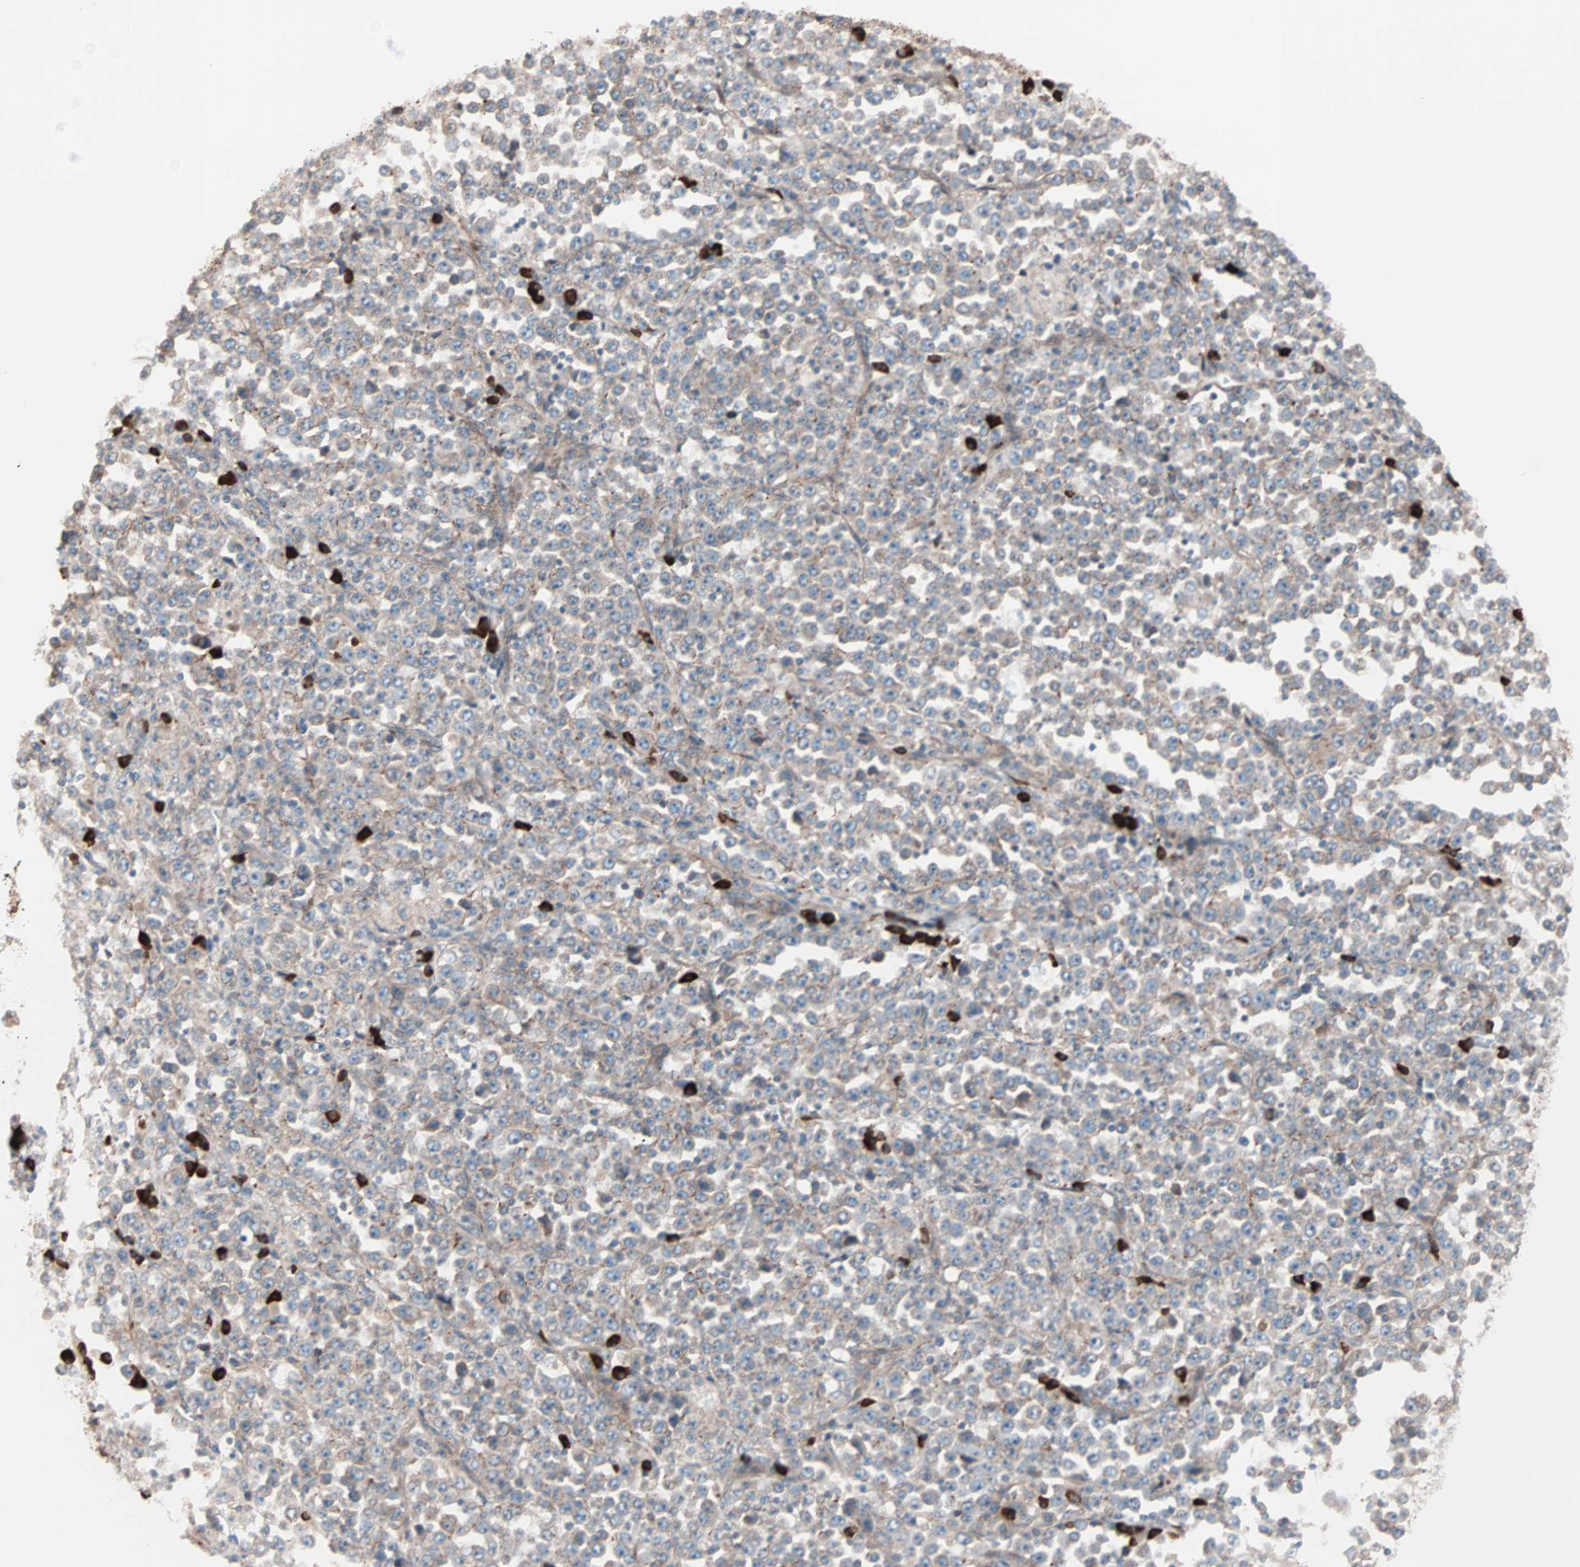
{"staining": {"intensity": "weak", "quantity": ">75%", "location": "cytoplasmic/membranous"}, "tissue": "stomach cancer", "cell_type": "Tumor cells", "image_type": "cancer", "snomed": [{"axis": "morphology", "description": "Normal tissue, NOS"}, {"axis": "morphology", "description": "Adenocarcinoma, NOS"}, {"axis": "topography", "description": "Stomach, upper"}, {"axis": "topography", "description": "Stomach"}], "caption": "The micrograph displays a brown stain indicating the presence of a protein in the cytoplasmic/membranous of tumor cells in adenocarcinoma (stomach).", "gene": "ALG5", "patient": {"sex": "male", "age": 59}}